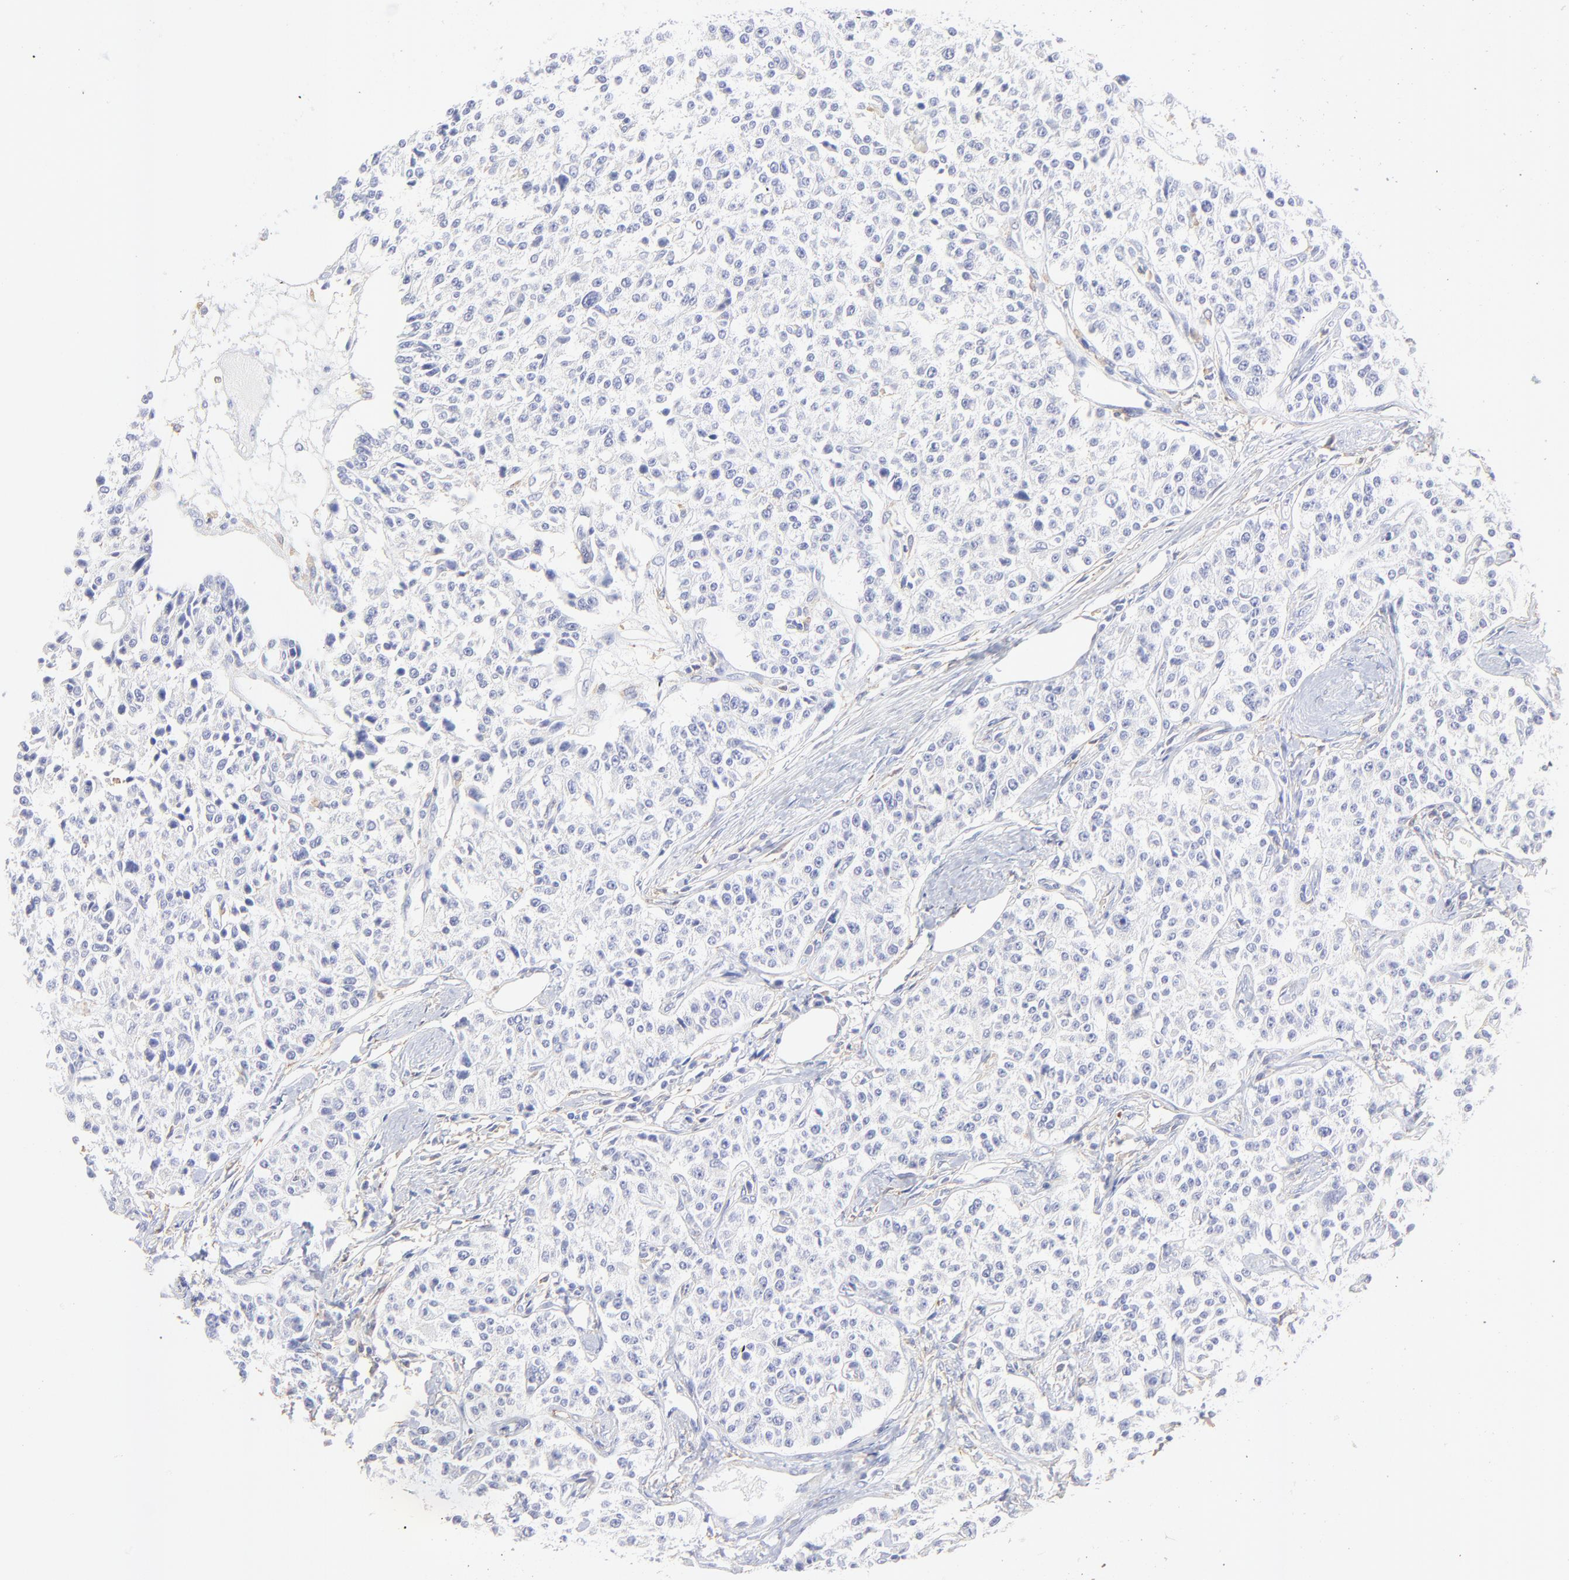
{"staining": {"intensity": "negative", "quantity": "none", "location": "none"}, "tissue": "carcinoid", "cell_type": "Tumor cells", "image_type": "cancer", "snomed": [{"axis": "morphology", "description": "Carcinoid, malignant, NOS"}, {"axis": "topography", "description": "Stomach"}], "caption": "This histopathology image is of malignant carcinoid stained with IHC to label a protein in brown with the nuclei are counter-stained blue. There is no staining in tumor cells.", "gene": "LHFPL1", "patient": {"sex": "female", "age": 76}}